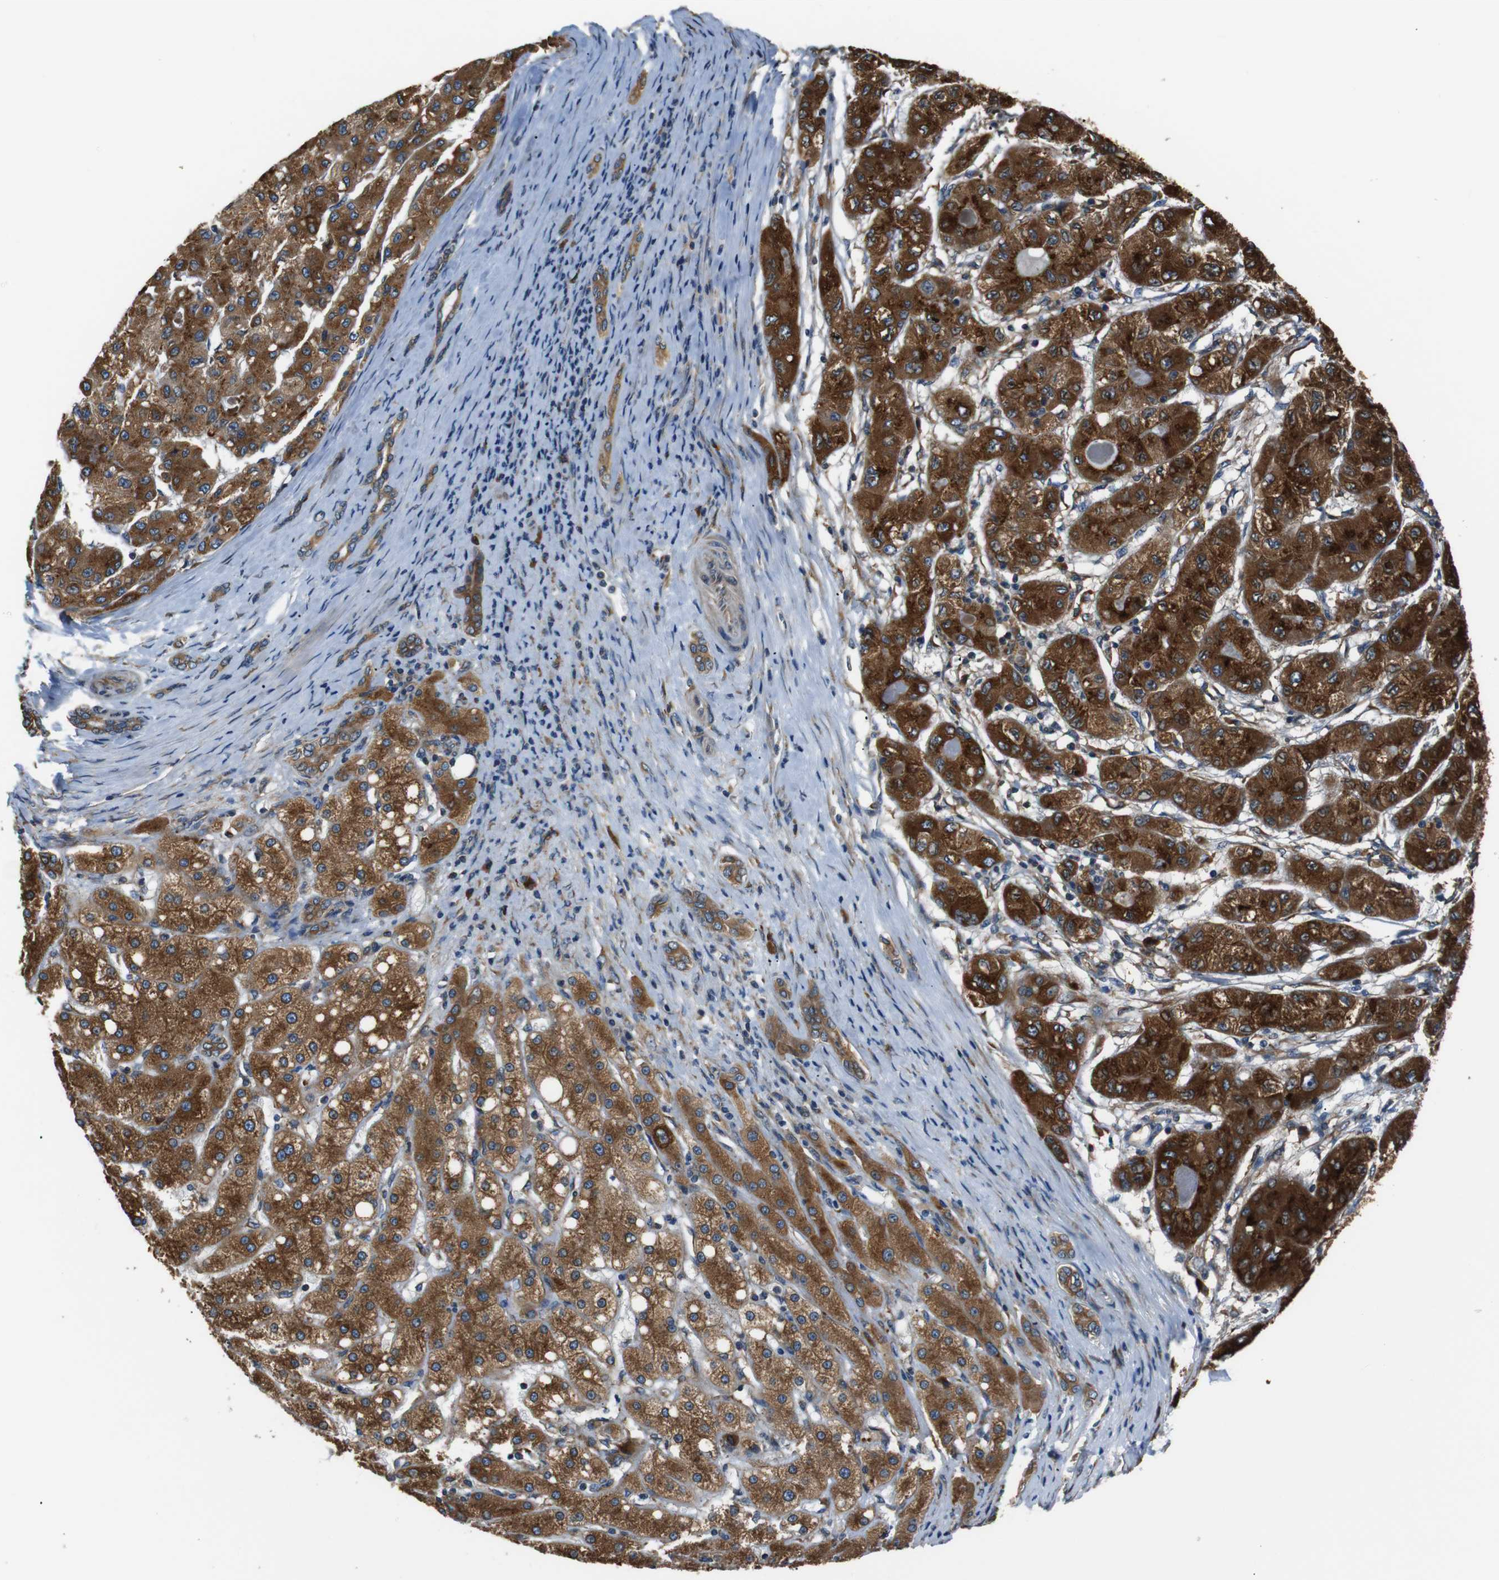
{"staining": {"intensity": "strong", "quantity": ">75%", "location": "cytoplasmic/membranous"}, "tissue": "liver cancer", "cell_type": "Tumor cells", "image_type": "cancer", "snomed": [{"axis": "morphology", "description": "Carcinoma, Hepatocellular, NOS"}, {"axis": "topography", "description": "Liver"}], "caption": "High-magnification brightfield microscopy of liver hepatocellular carcinoma stained with DAB (brown) and counterstained with hematoxylin (blue). tumor cells exhibit strong cytoplasmic/membranous positivity is identified in about>75% of cells. (Brightfield microscopy of DAB IHC at high magnification).", "gene": "TMED2", "patient": {"sex": "male", "age": 80}}